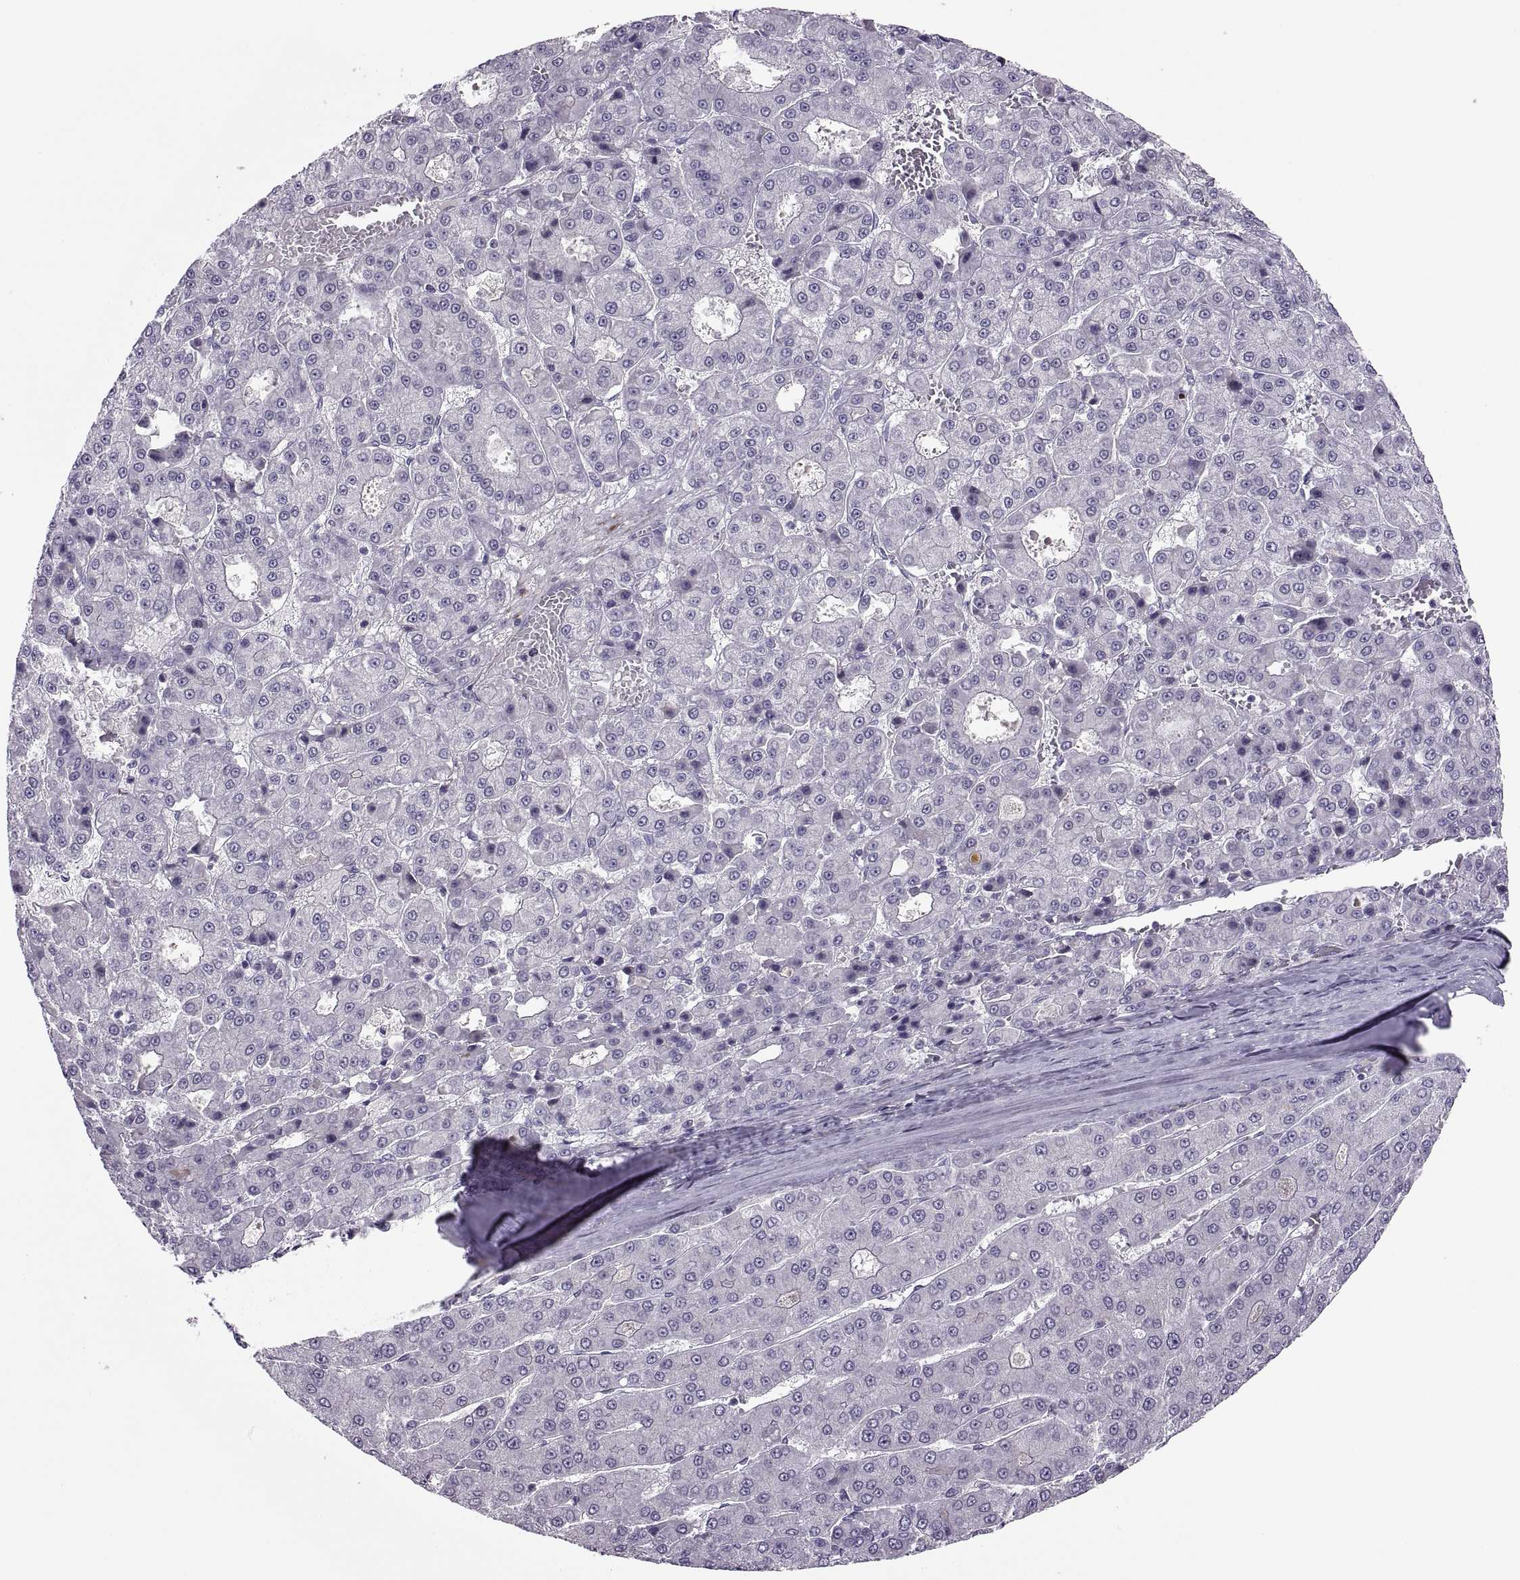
{"staining": {"intensity": "negative", "quantity": "none", "location": "none"}, "tissue": "liver cancer", "cell_type": "Tumor cells", "image_type": "cancer", "snomed": [{"axis": "morphology", "description": "Carcinoma, Hepatocellular, NOS"}, {"axis": "topography", "description": "Liver"}], "caption": "Tumor cells show no significant expression in liver hepatocellular carcinoma.", "gene": "CHCT1", "patient": {"sex": "male", "age": 70}}